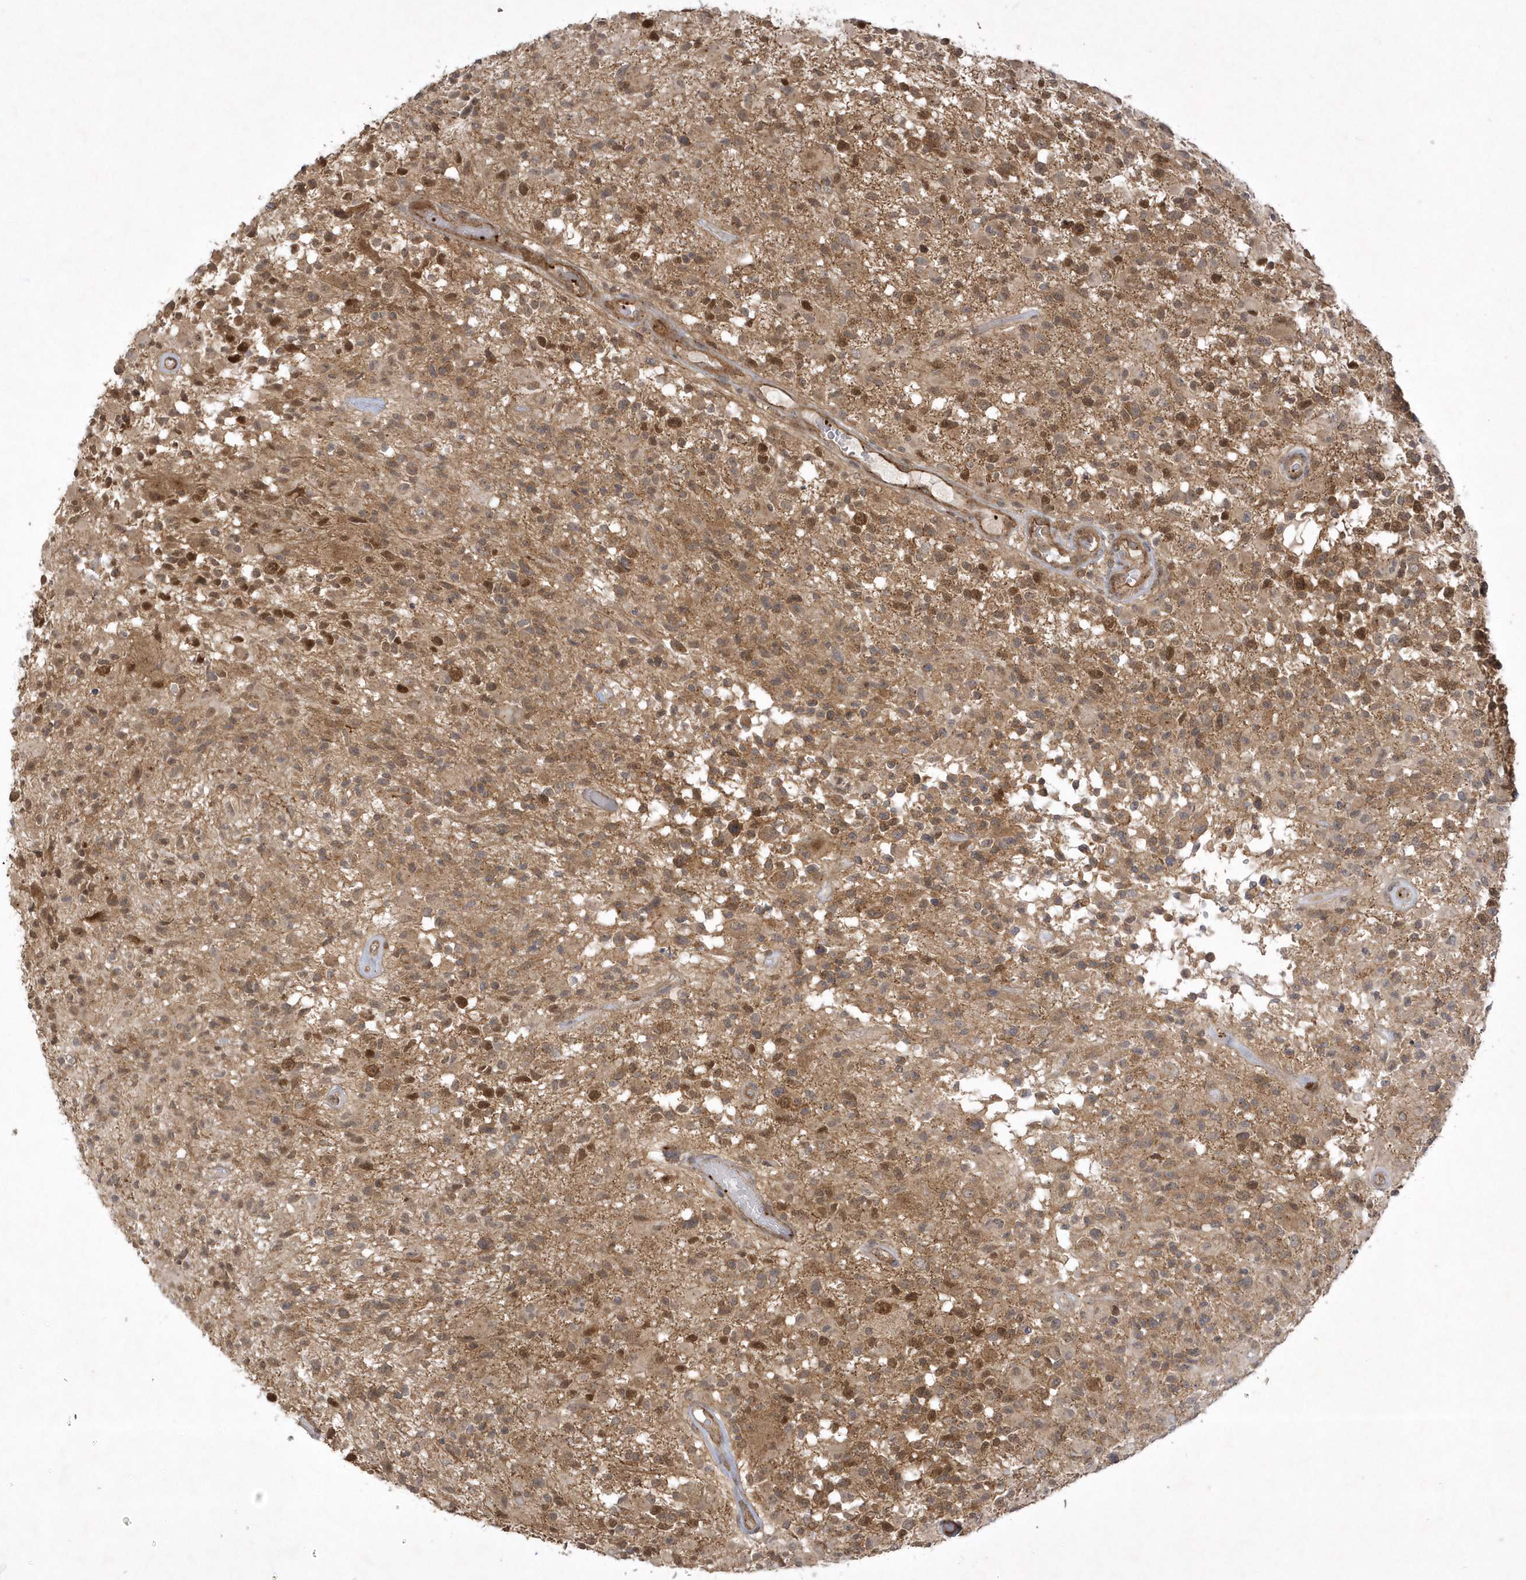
{"staining": {"intensity": "moderate", "quantity": ">75%", "location": "cytoplasmic/membranous,nuclear"}, "tissue": "glioma", "cell_type": "Tumor cells", "image_type": "cancer", "snomed": [{"axis": "morphology", "description": "Glioma, malignant, High grade"}, {"axis": "morphology", "description": "Glioblastoma, NOS"}, {"axis": "topography", "description": "Brain"}], "caption": "Immunohistochemical staining of human malignant glioma (high-grade) demonstrates medium levels of moderate cytoplasmic/membranous and nuclear expression in about >75% of tumor cells. (IHC, brightfield microscopy, high magnification).", "gene": "NAF1", "patient": {"sex": "male", "age": 60}}